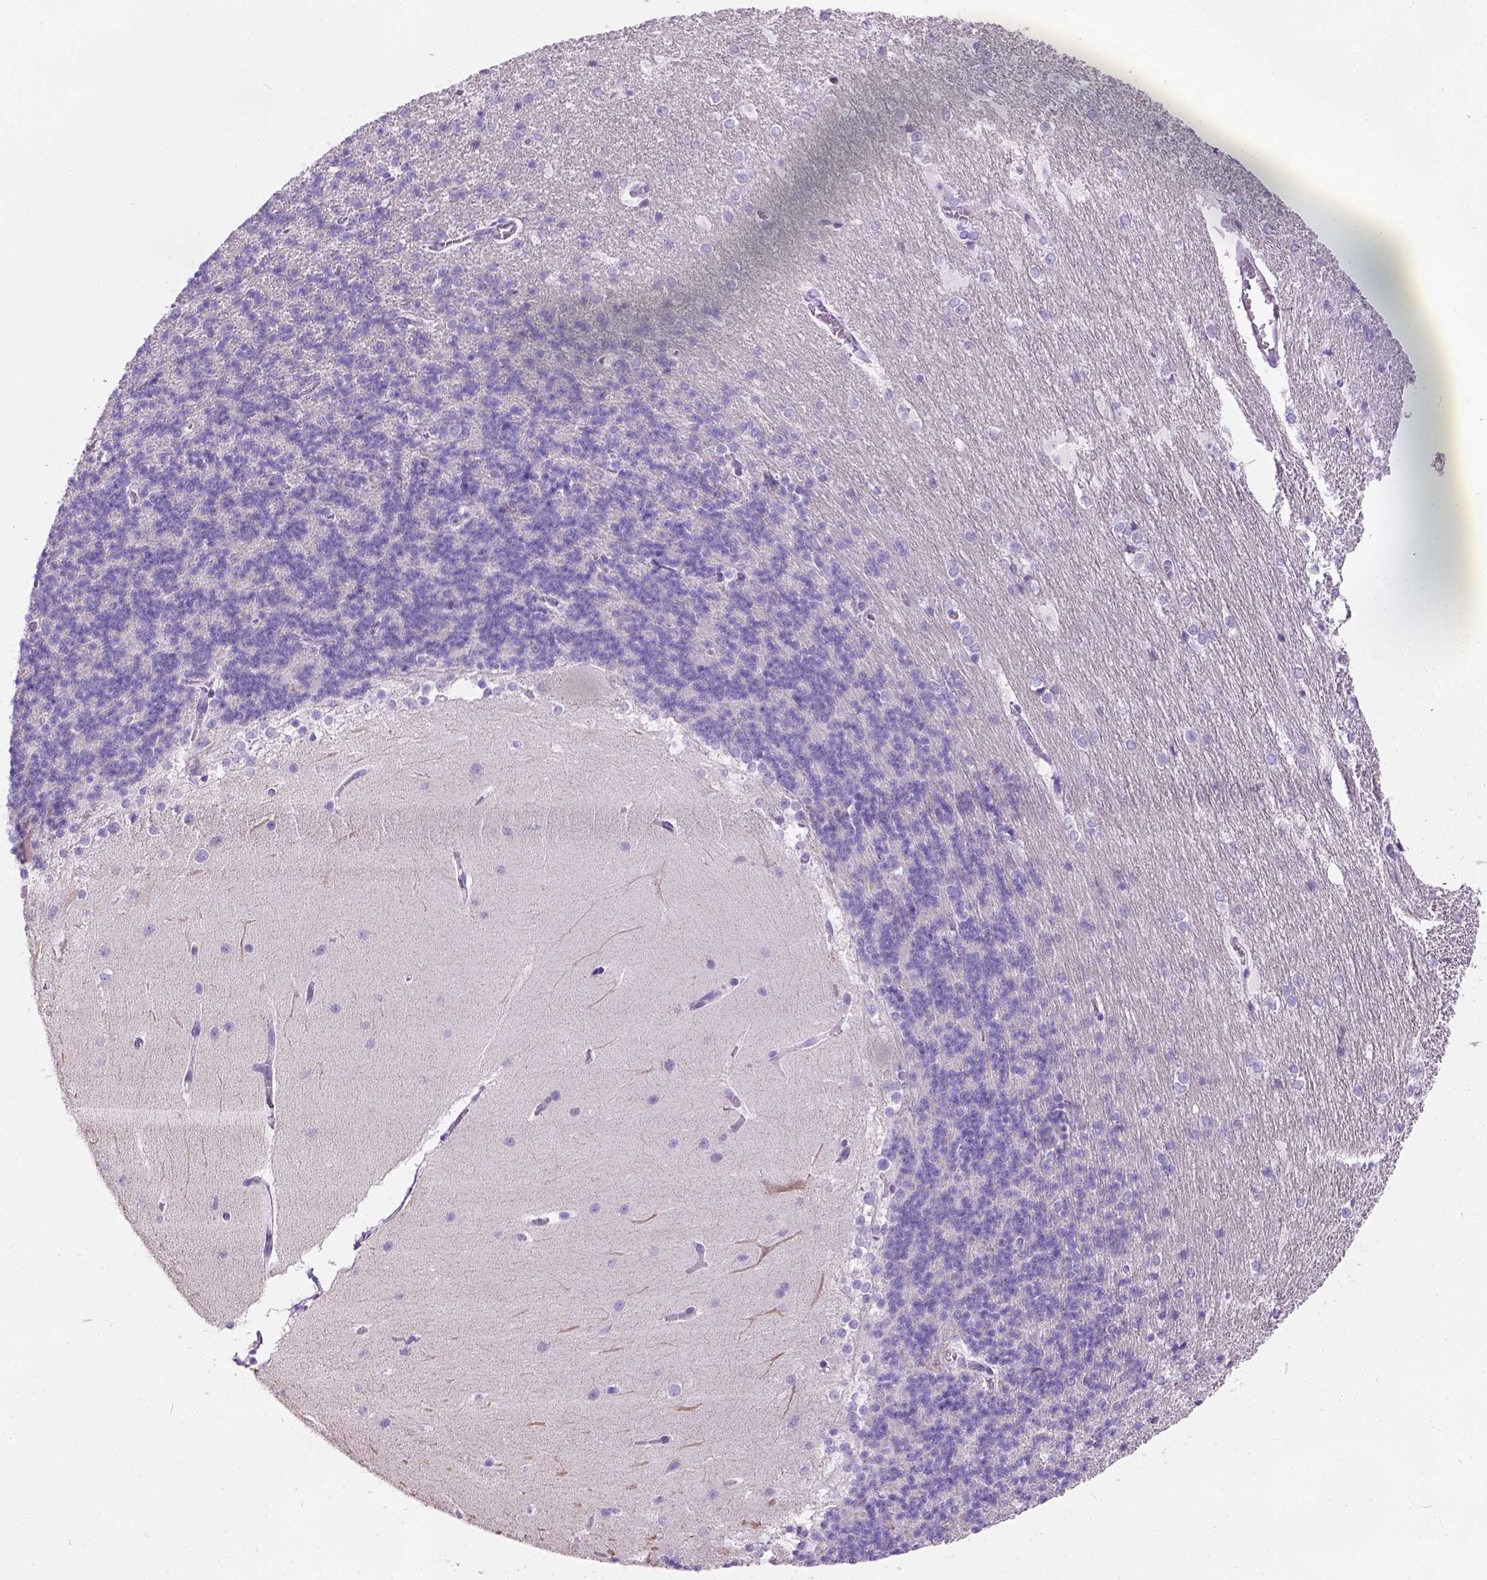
{"staining": {"intensity": "negative", "quantity": "none", "location": "none"}, "tissue": "cerebellum", "cell_type": "Cells in granular layer", "image_type": "normal", "snomed": [{"axis": "morphology", "description": "Normal tissue, NOS"}, {"axis": "topography", "description": "Cerebellum"}], "caption": "An IHC image of normal cerebellum is shown. There is no staining in cells in granular layer of cerebellum. Nuclei are stained in blue.", "gene": "PHF7", "patient": {"sex": "female", "age": 19}}